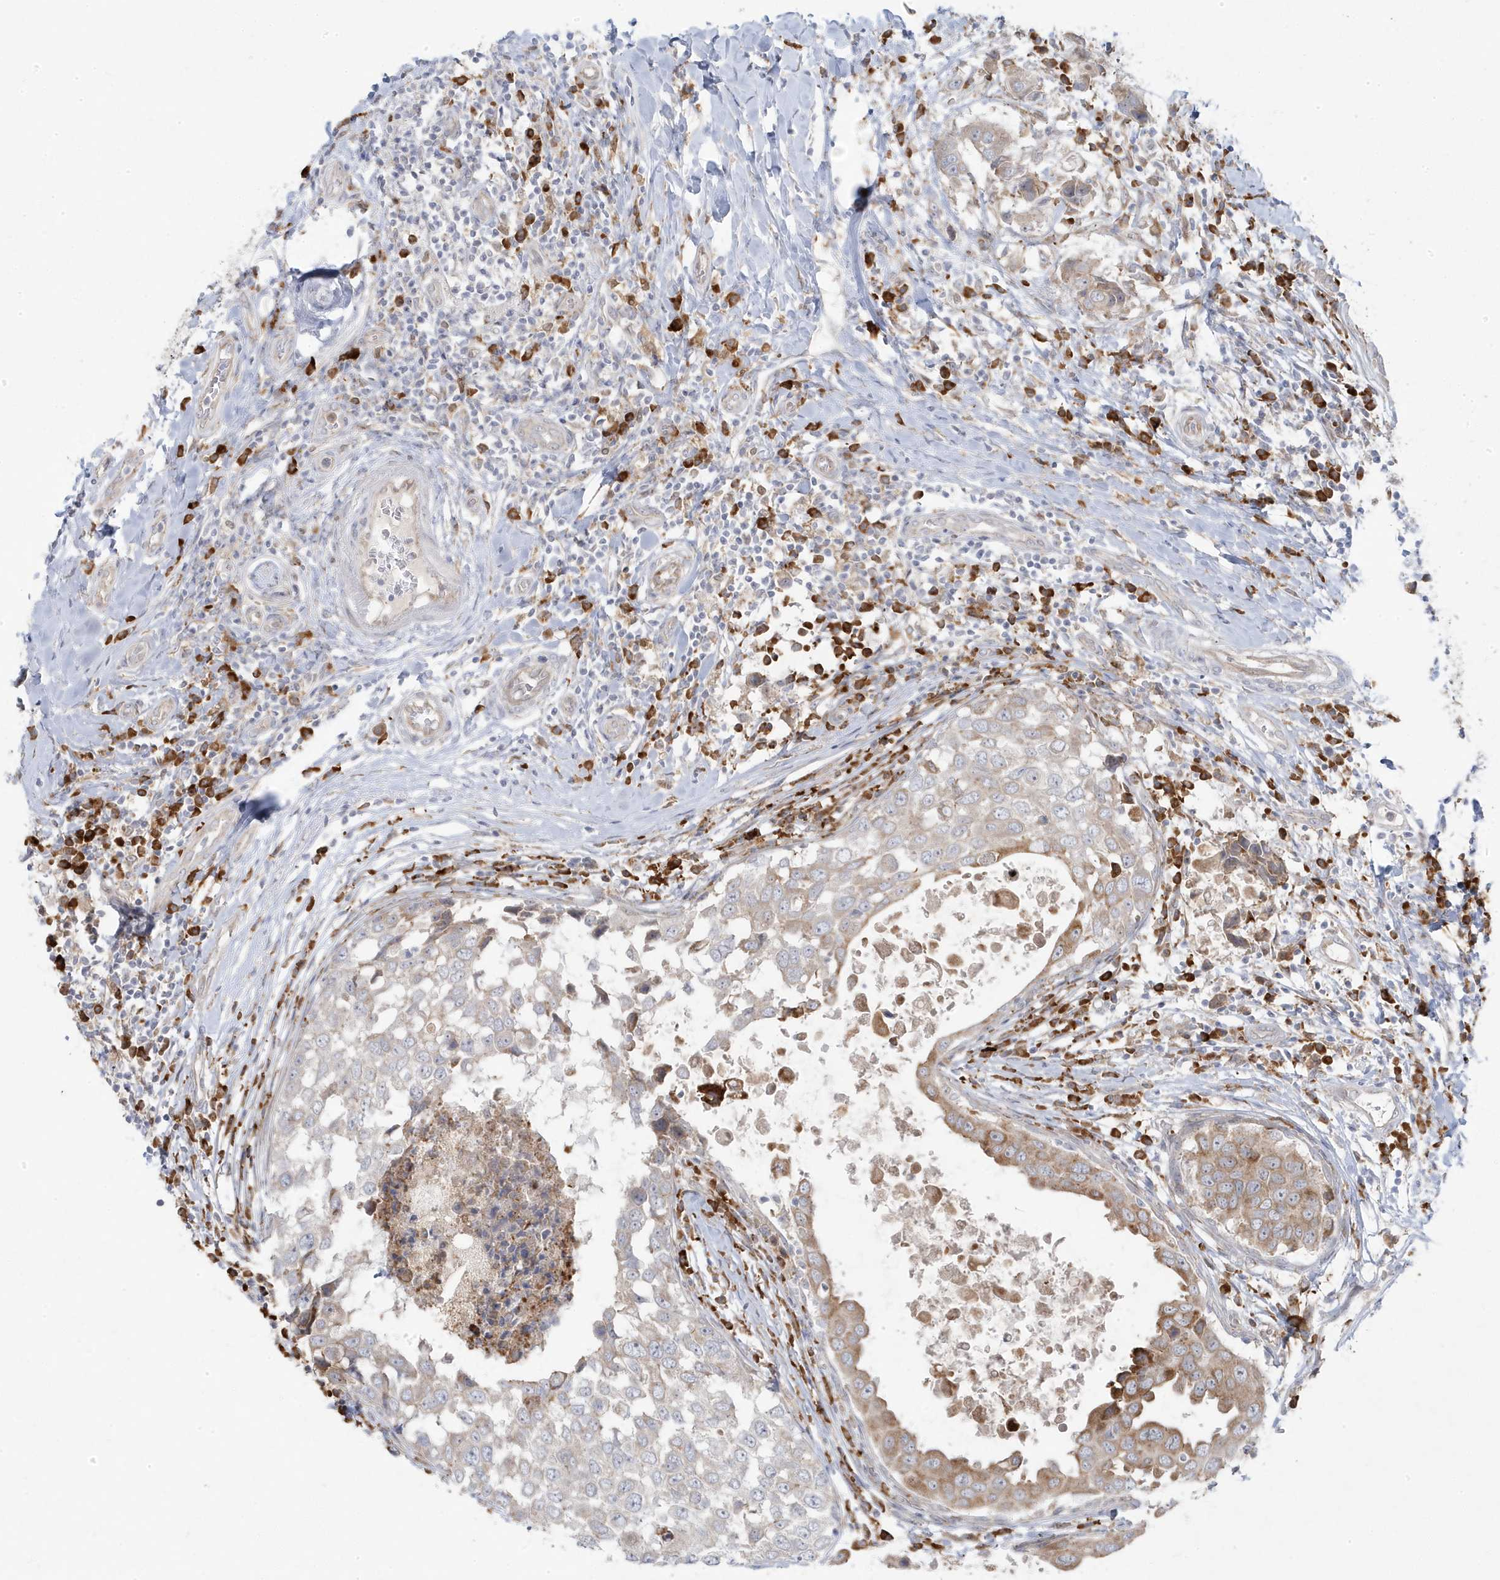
{"staining": {"intensity": "moderate", "quantity": "25%-75%", "location": "cytoplasmic/membranous"}, "tissue": "breast cancer", "cell_type": "Tumor cells", "image_type": "cancer", "snomed": [{"axis": "morphology", "description": "Duct carcinoma"}, {"axis": "topography", "description": "Breast"}], "caption": "Breast cancer (intraductal carcinoma) was stained to show a protein in brown. There is medium levels of moderate cytoplasmic/membranous staining in about 25%-75% of tumor cells.", "gene": "ZNF654", "patient": {"sex": "female", "age": 27}}